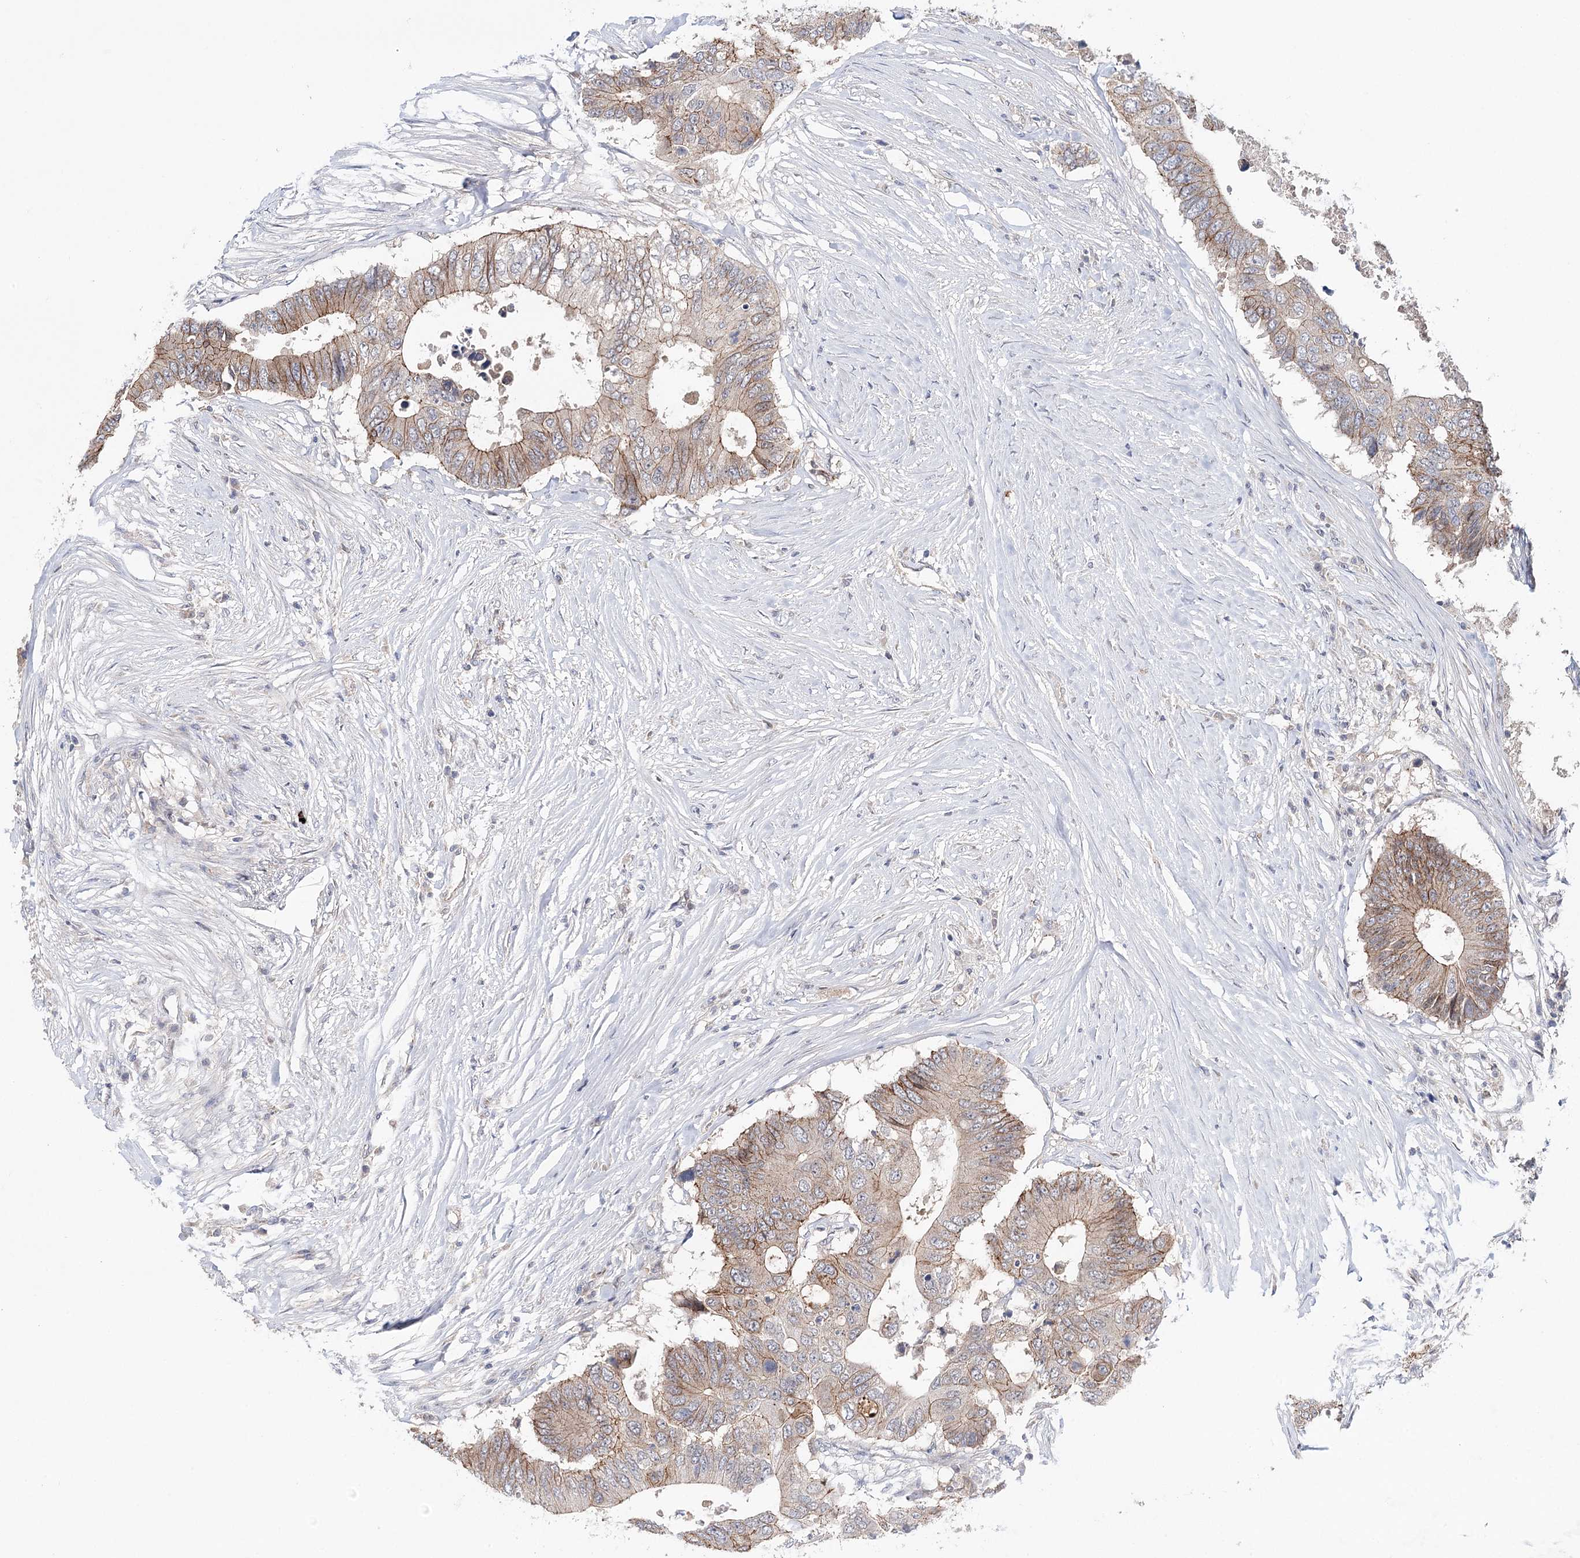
{"staining": {"intensity": "moderate", "quantity": "25%-75%", "location": "cytoplasmic/membranous"}, "tissue": "colorectal cancer", "cell_type": "Tumor cells", "image_type": "cancer", "snomed": [{"axis": "morphology", "description": "Adenocarcinoma, NOS"}, {"axis": "topography", "description": "Colon"}], "caption": "DAB (3,3'-diaminobenzidine) immunohistochemical staining of colorectal cancer exhibits moderate cytoplasmic/membranous protein positivity in about 25%-75% of tumor cells.", "gene": "PKP4", "patient": {"sex": "male", "age": 71}}